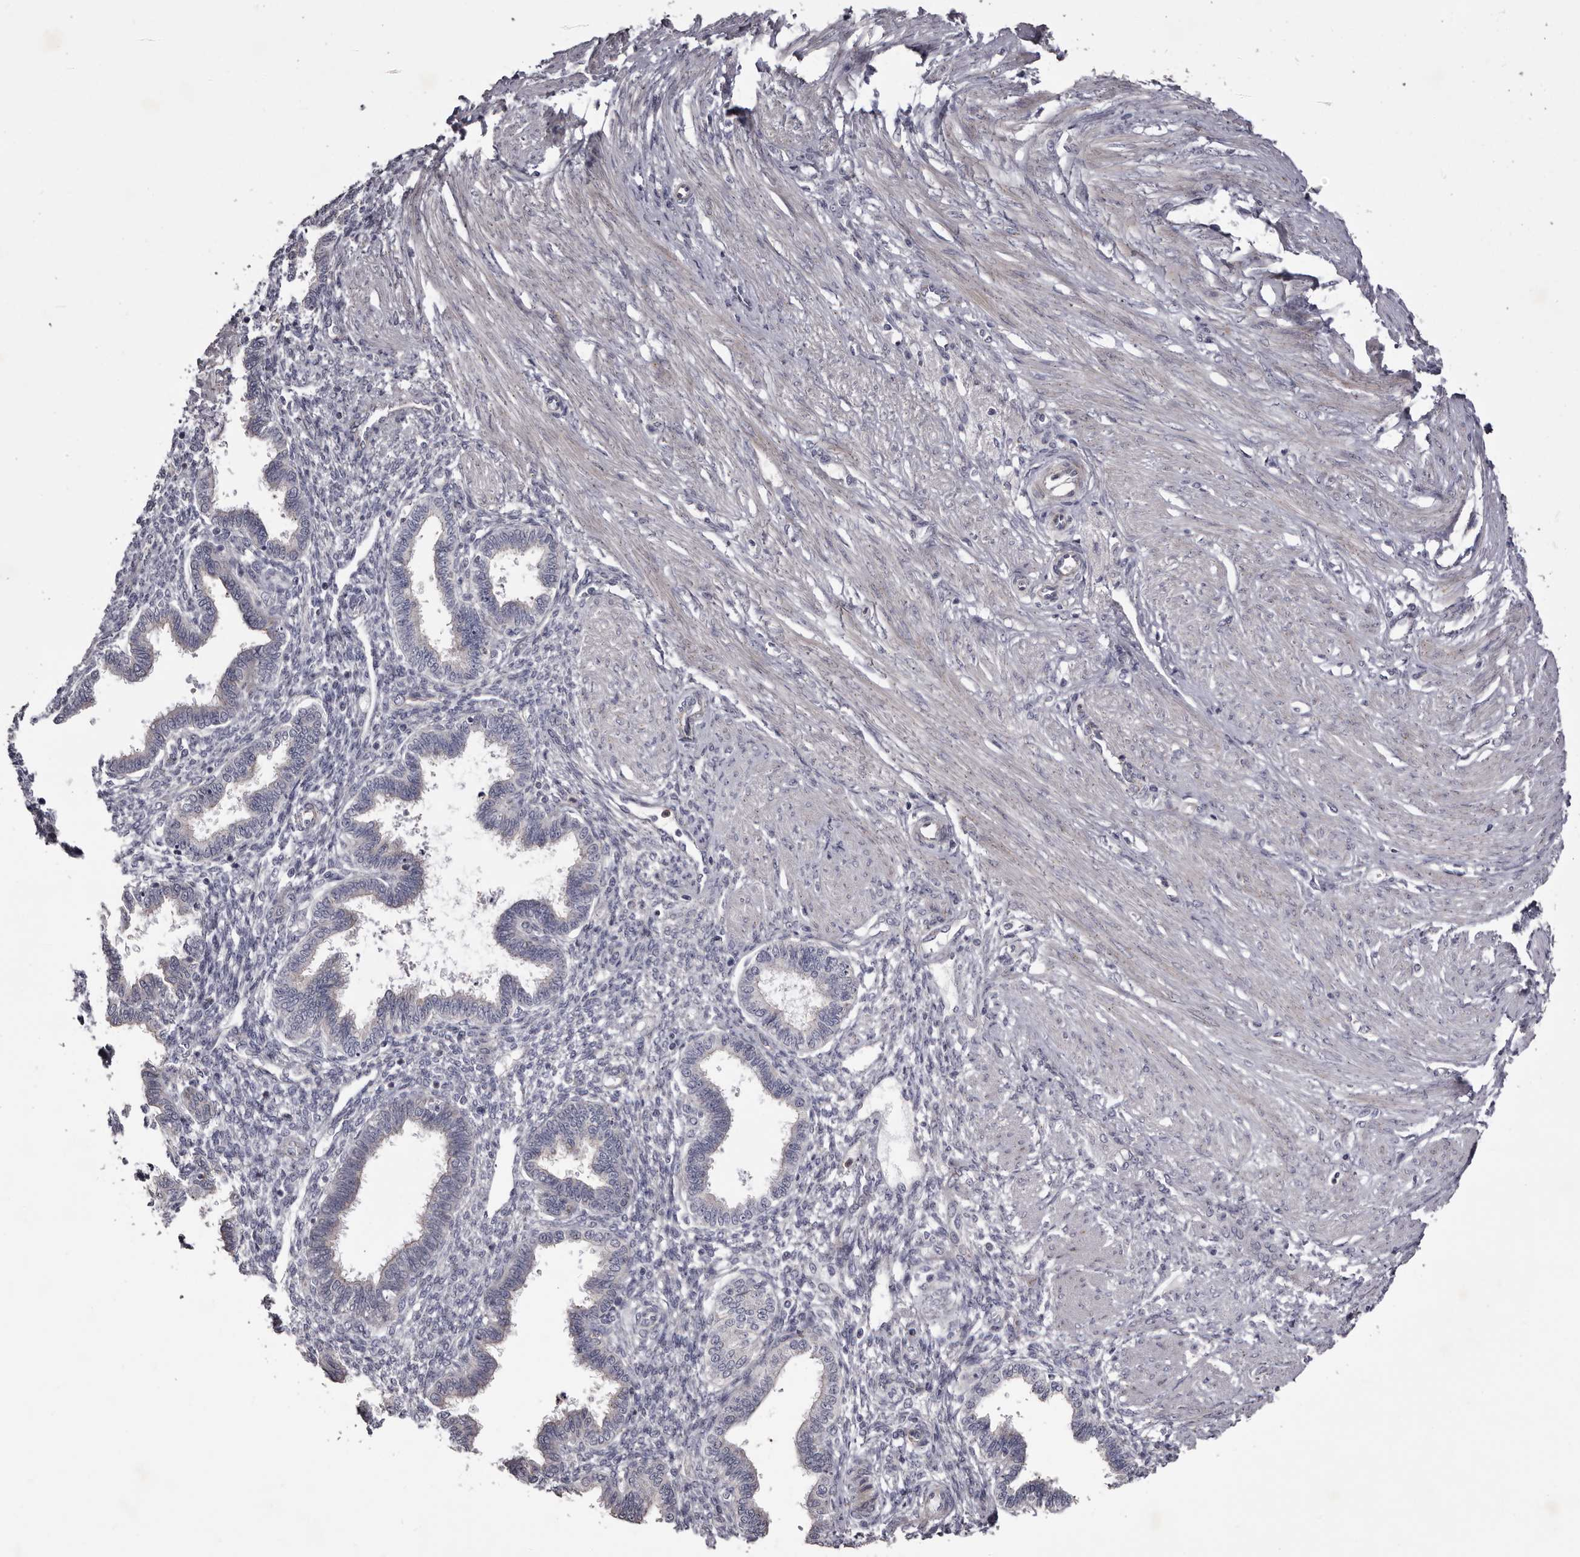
{"staining": {"intensity": "negative", "quantity": "none", "location": "none"}, "tissue": "endometrium", "cell_type": "Cells in endometrial stroma", "image_type": "normal", "snomed": [{"axis": "morphology", "description": "Normal tissue, NOS"}, {"axis": "topography", "description": "Endometrium"}], "caption": "This histopathology image is of unremarkable endometrium stained with immunohistochemistry to label a protein in brown with the nuclei are counter-stained blue. There is no expression in cells in endometrial stroma.", "gene": "PEG10", "patient": {"sex": "female", "age": 33}}